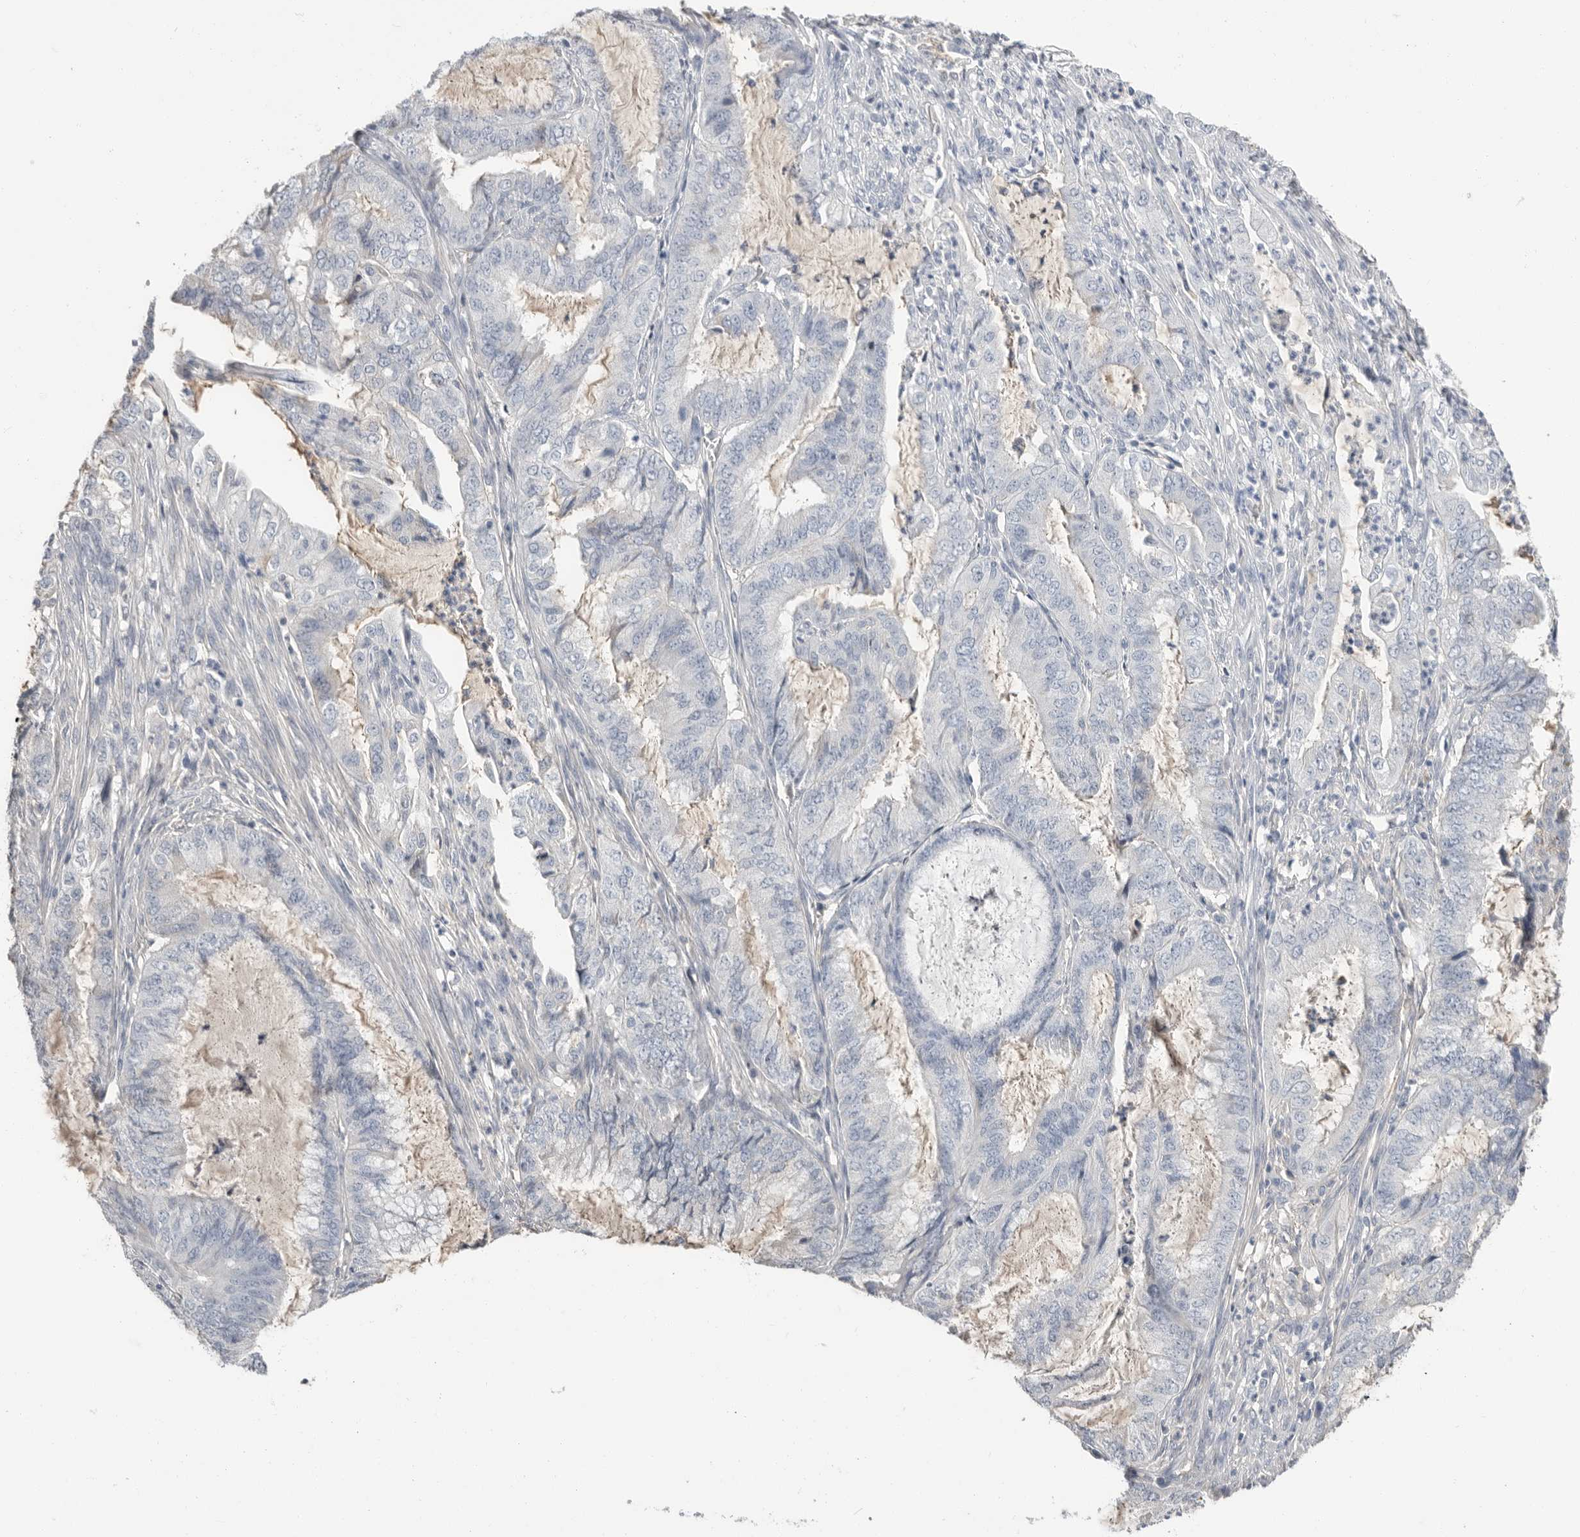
{"staining": {"intensity": "negative", "quantity": "none", "location": "none"}, "tissue": "endometrial cancer", "cell_type": "Tumor cells", "image_type": "cancer", "snomed": [{"axis": "morphology", "description": "Adenocarcinoma, NOS"}, {"axis": "topography", "description": "Endometrium"}], "caption": "Human endometrial cancer (adenocarcinoma) stained for a protein using IHC reveals no positivity in tumor cells.", "gene": "APOA2", "patient": {"sex": "female", "age": 49}}